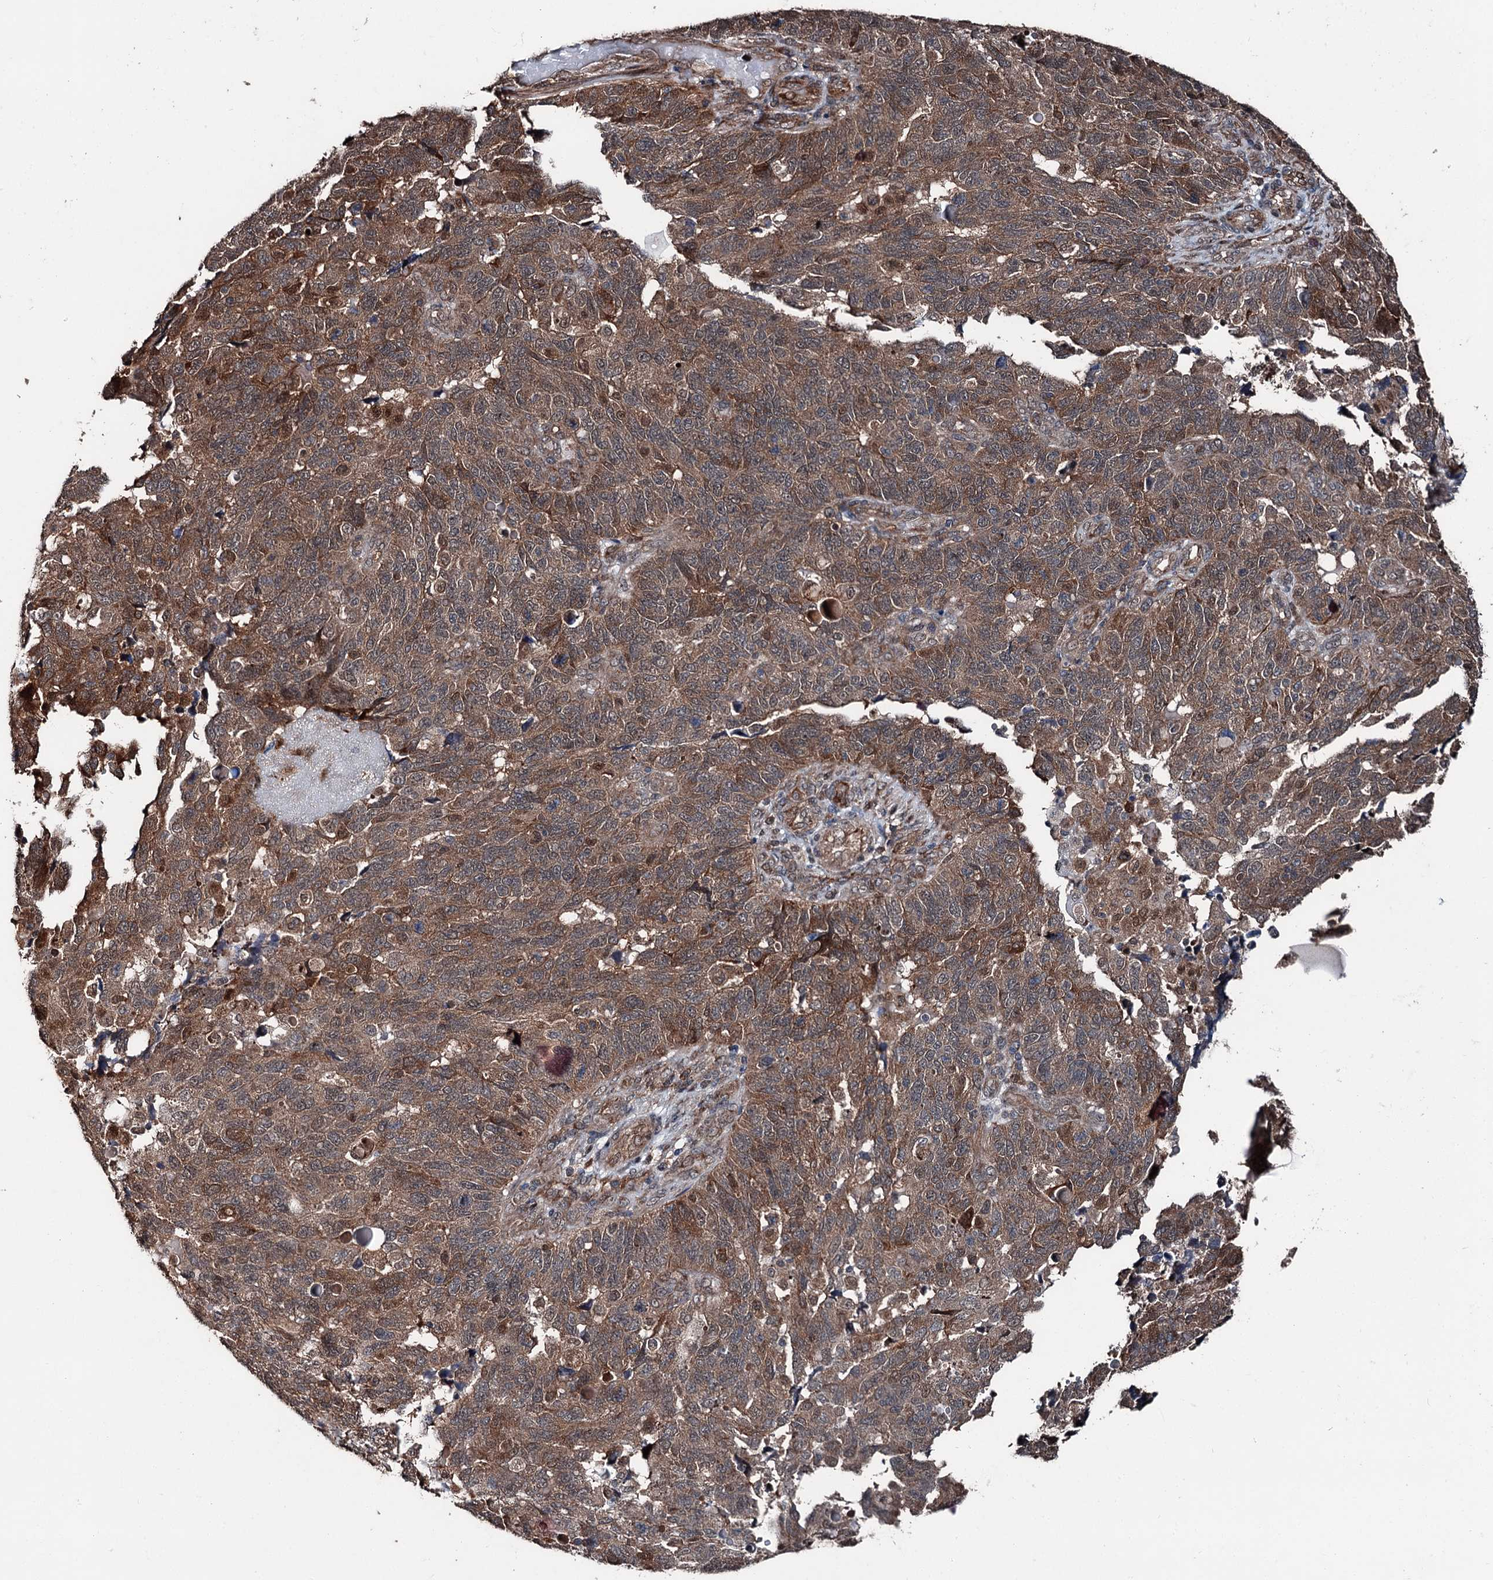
{"staining": {"intensity": "moderate", "quantity": ">75%", "location": "cytoplasmic/membranous,nuclear"}, "tissue": "endometrial cancer", "cell_type": "Tumor cells", "image_type": "cancer", "snomed": [{"axis": "morphology", "description": "Adenocarcinoma, NOS"}, {"axis": "topography", "description": "Endometrium"}], "caption": "Human endometrial cancer stained with a brown dye exhibits moderate cytoplasmic/membranous and nuclear positive staining in approximately >75% of tumor cells.", "gene": "PSMD13", "patient": {"sex": "female", "age": 66}}